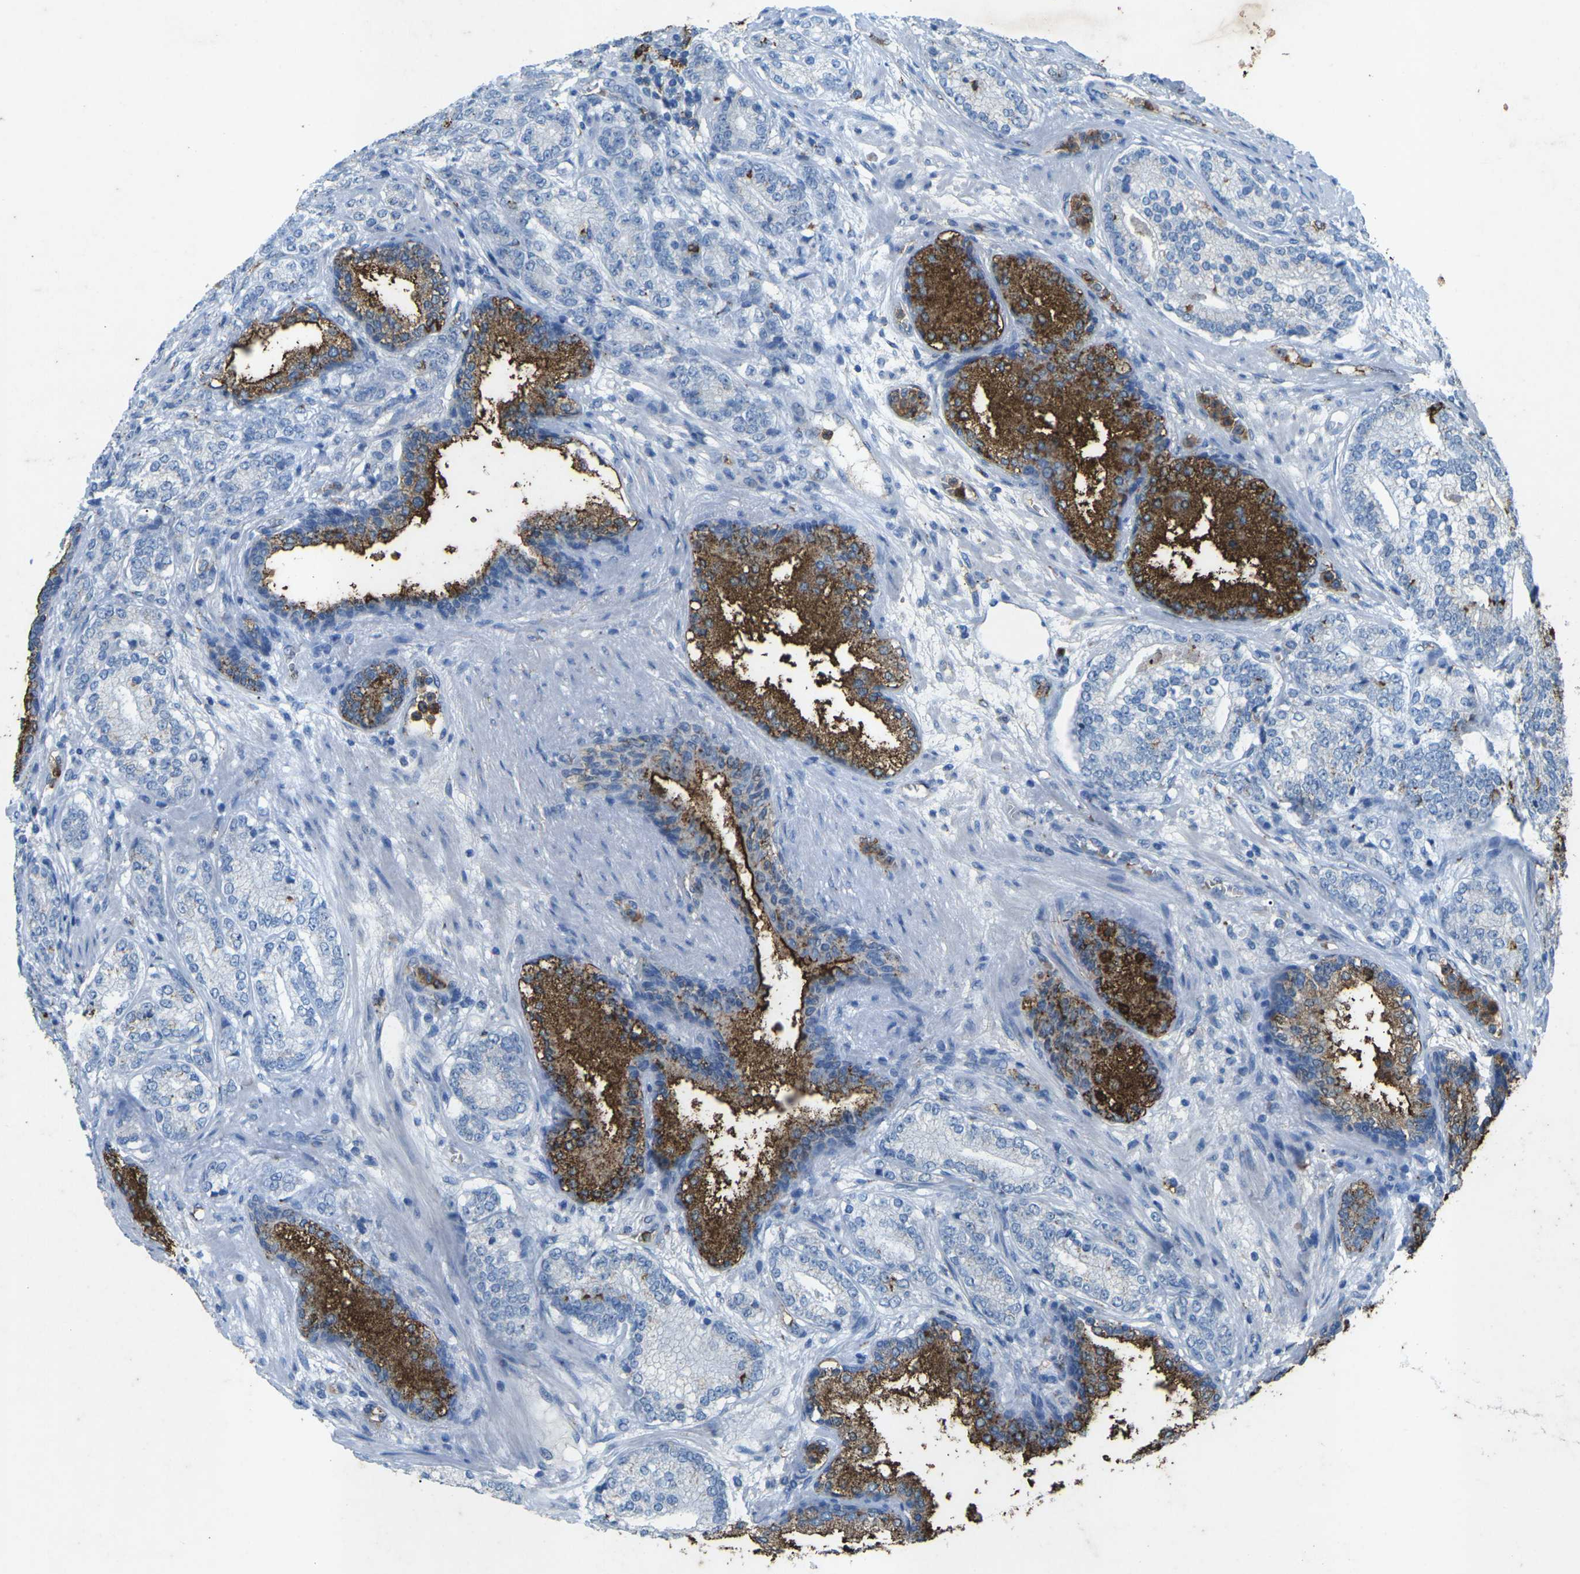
{"staining": {"intensity": "negative", "quantity": "none", "location": "none"}, "tissue": "prostate cancer", "cell_type": "Tumor cells", "image_type": "cancer", "snomed": [{"axis": "morphology", "description": "Adenocarcinoma, High grade"}, {"axis": "topography", "description": "Prostate"}], "caption": "High magnification brightfield microscopy of high-grade adenocarcinoma (prostate) stained with DAB (brown) and counterstained with hematoxylin (blue): tumor cells show no significant expression.", "gene": "CTAGE1", "patient": {"sex": "male", "age": 61}}